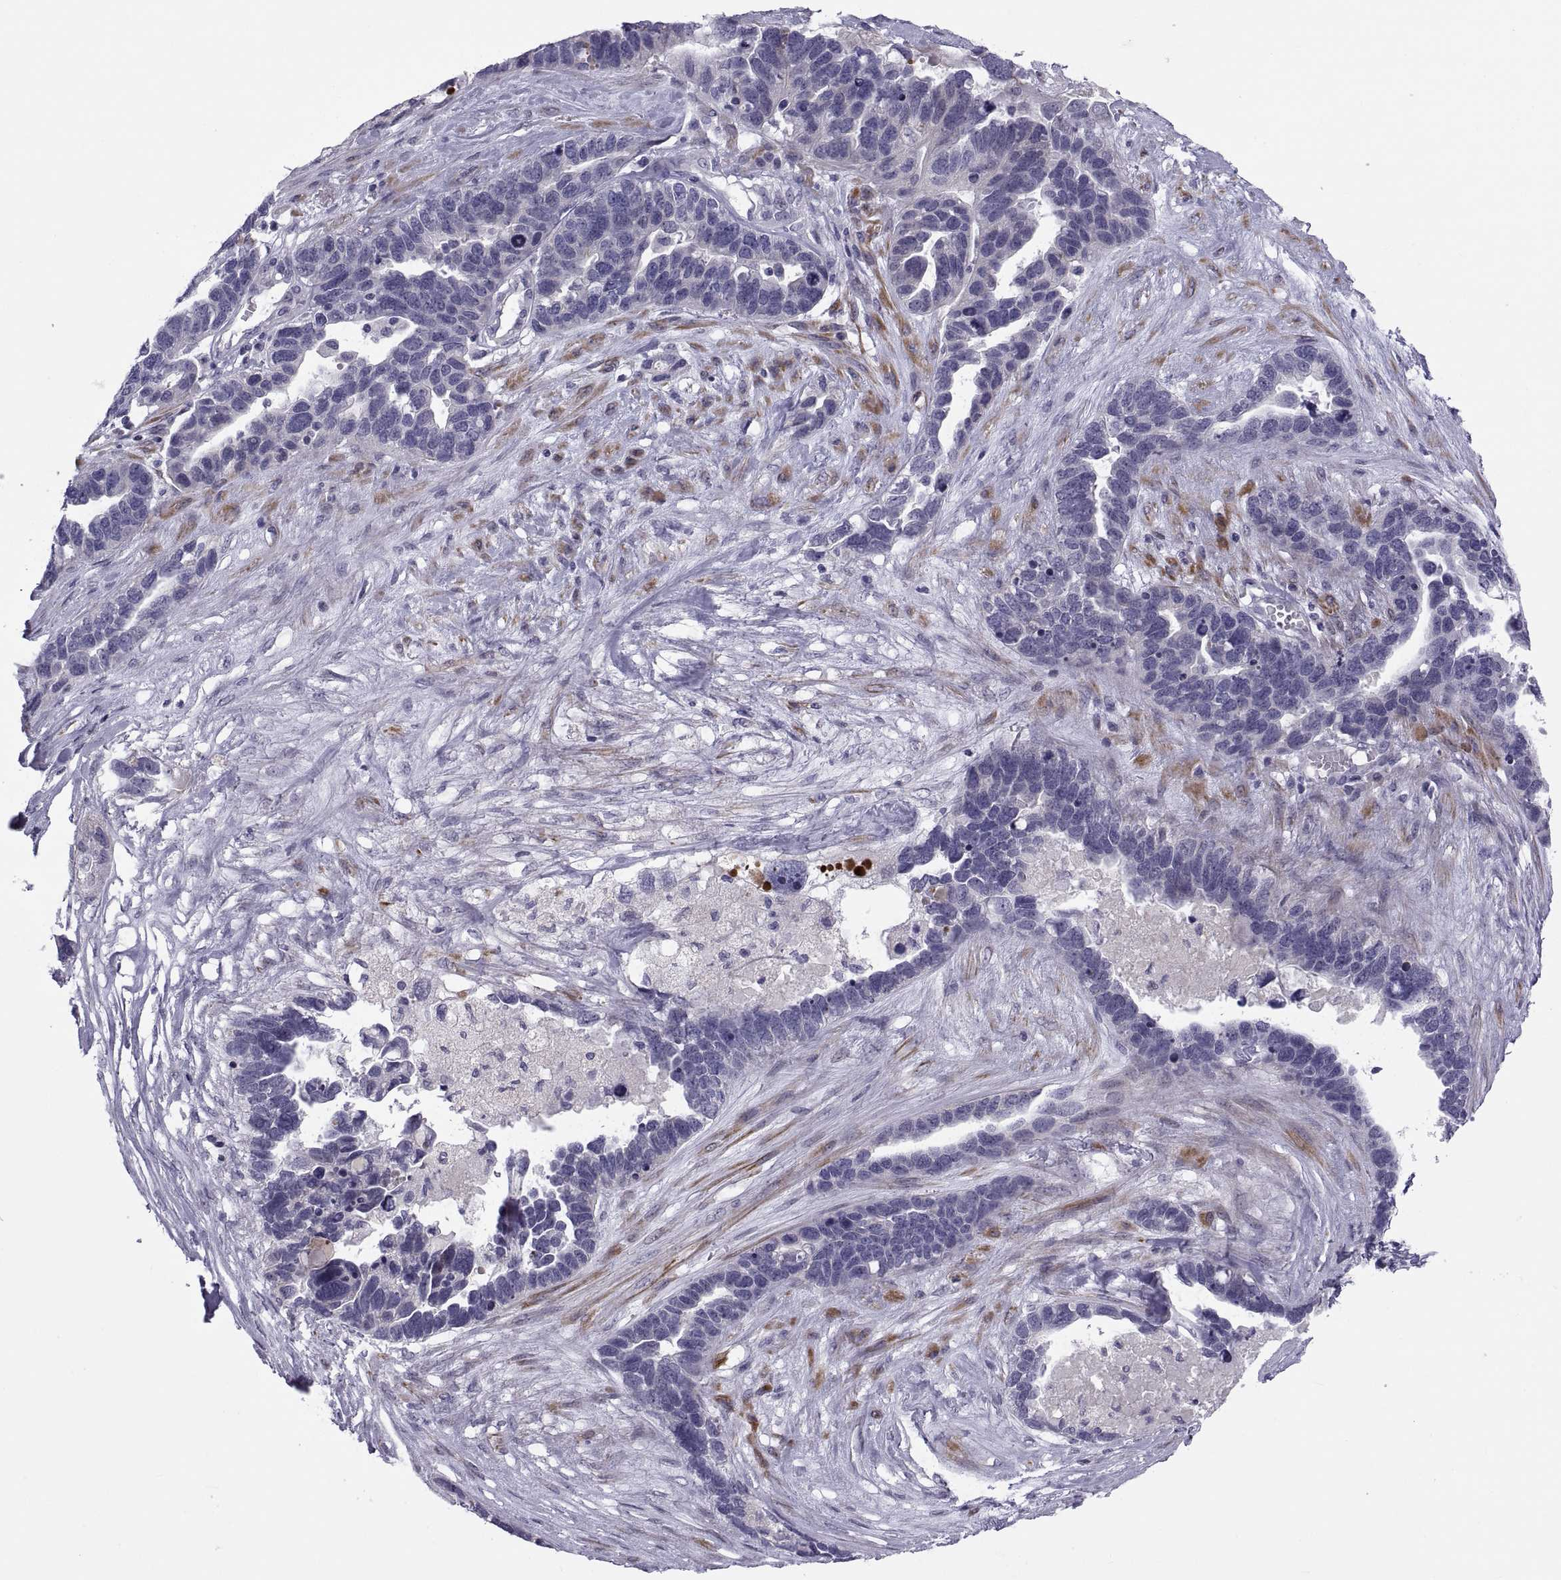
{"staining": {"intensity": "negative", "quantity": "none", "location": "none"}, "tissue": "ovarian cancer", "cell_type": "Tumor cells", "image_type": "cancer", "snomed": [{"axis": "morphology", "description": "Cystadenocarcinoma, serous, NOS"}, {"axis": "topography", "description": "Ovary"}], "caption": "The micrograph shows no significant staining in tumor cells of ovarian serous cystadenocarcinoma. The staining is performed using DAB brown chromogen with nuclei counter-stained in using hematoxylin.", "gene": "TMEM158", "patient": {"sex": "female", "age": 54}}